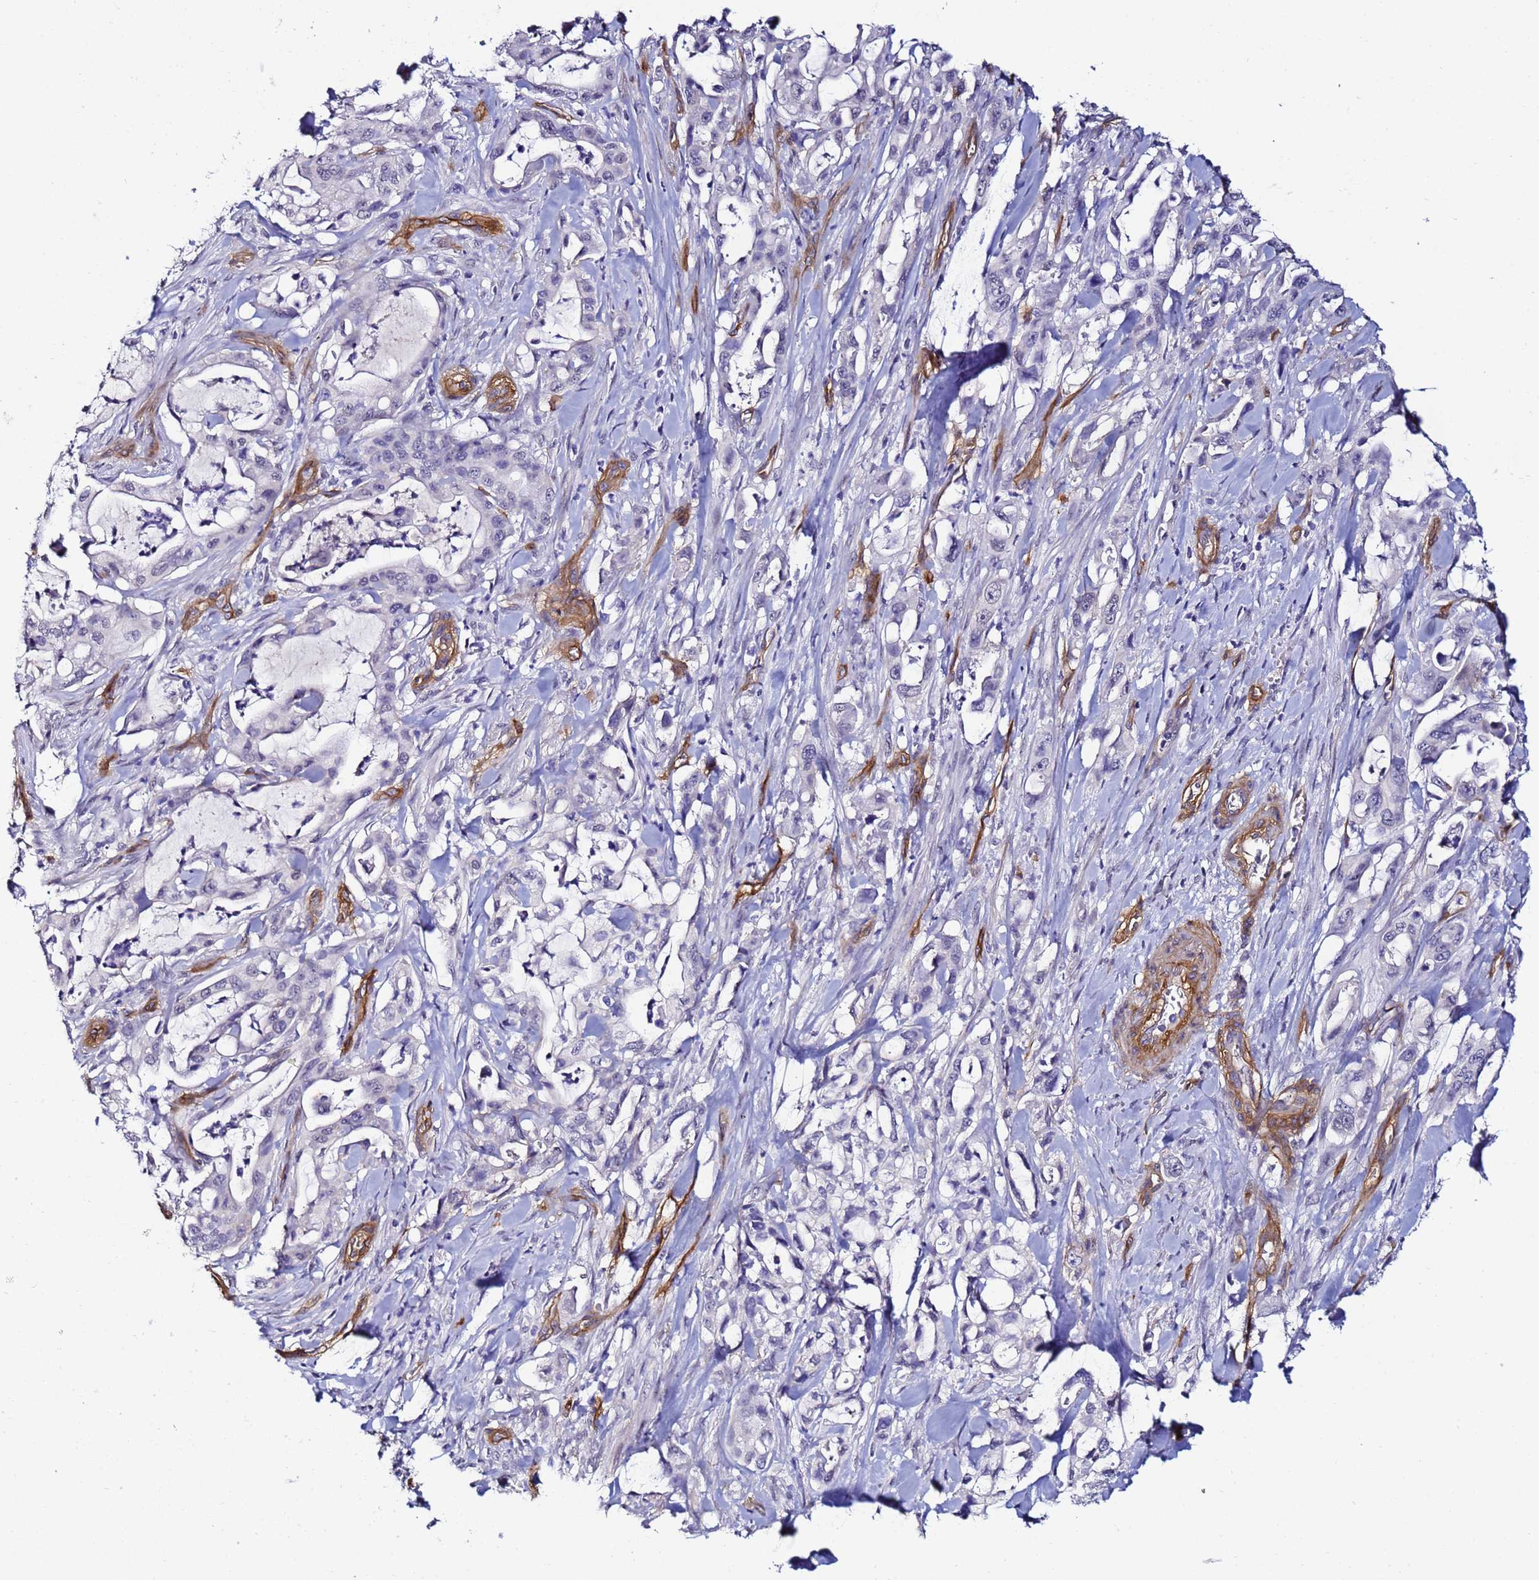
{"staining": {"intensity": "negative", "quantity": "none", "location": "none"}, "tissue": "pancreatic cancer", "cell_type": "Tumor cells", "image_type": "cancer", "snomed": [{"axis": "morphology", "description": "Adenocarcinoma, NOS"}, {"axis": "topography", "description": "Pancreas"}], "caption": "This histopathology image is of adenocarcinoma (pancreatic) stained with immunohistochemistry to label a protein in brown with the nuclei are counter-stained blue. There is no expression in tumor cells.", "gene": "DEFB104A", "patient": {"sex": "female", "age": 61}}